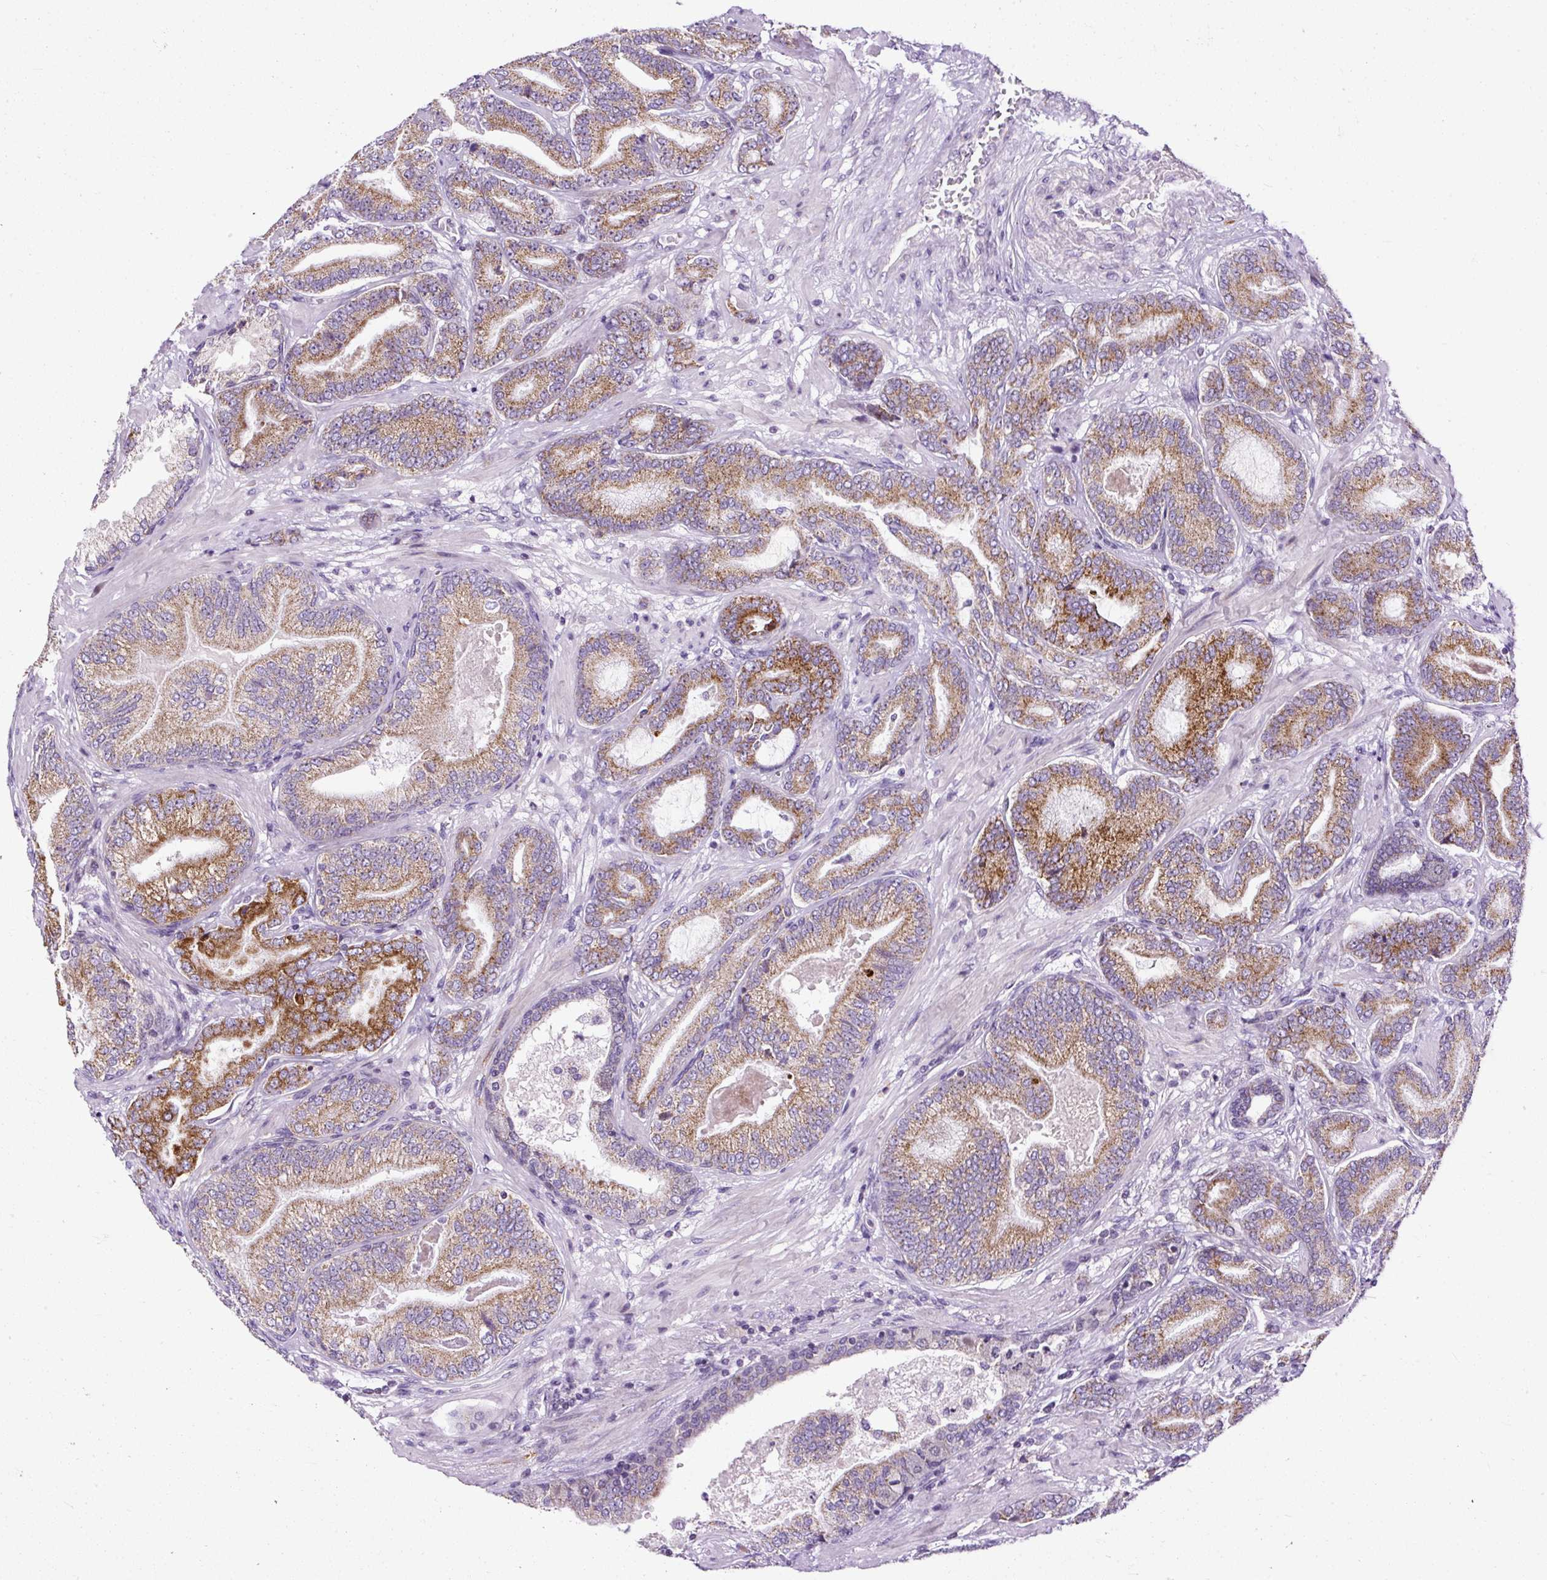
{"staining": {"intensity": "moderate", "quantity": ">75%", "location": "cytoplasmic/membranous"}, "tissue": "prostate cancer", "cell_type": "Tumor cells", "image_type": "cancer", "snomed": [{"axis": "morphology", "description": "Adenocarcinoma, Low grade"}, {"axis": "topography", "description": "Prostate and seminal vesicle, NOS"}], "caption": "Approximately >75% of tumor cells in adenocarcinoma (low-grade) (prostate) demonstrate moderate cytoplasmic/membranous protein staining as visualized by brown immunohistochemical staining.", "gene": "FMC1", "patient": {"sex": "male", "age": 61}}